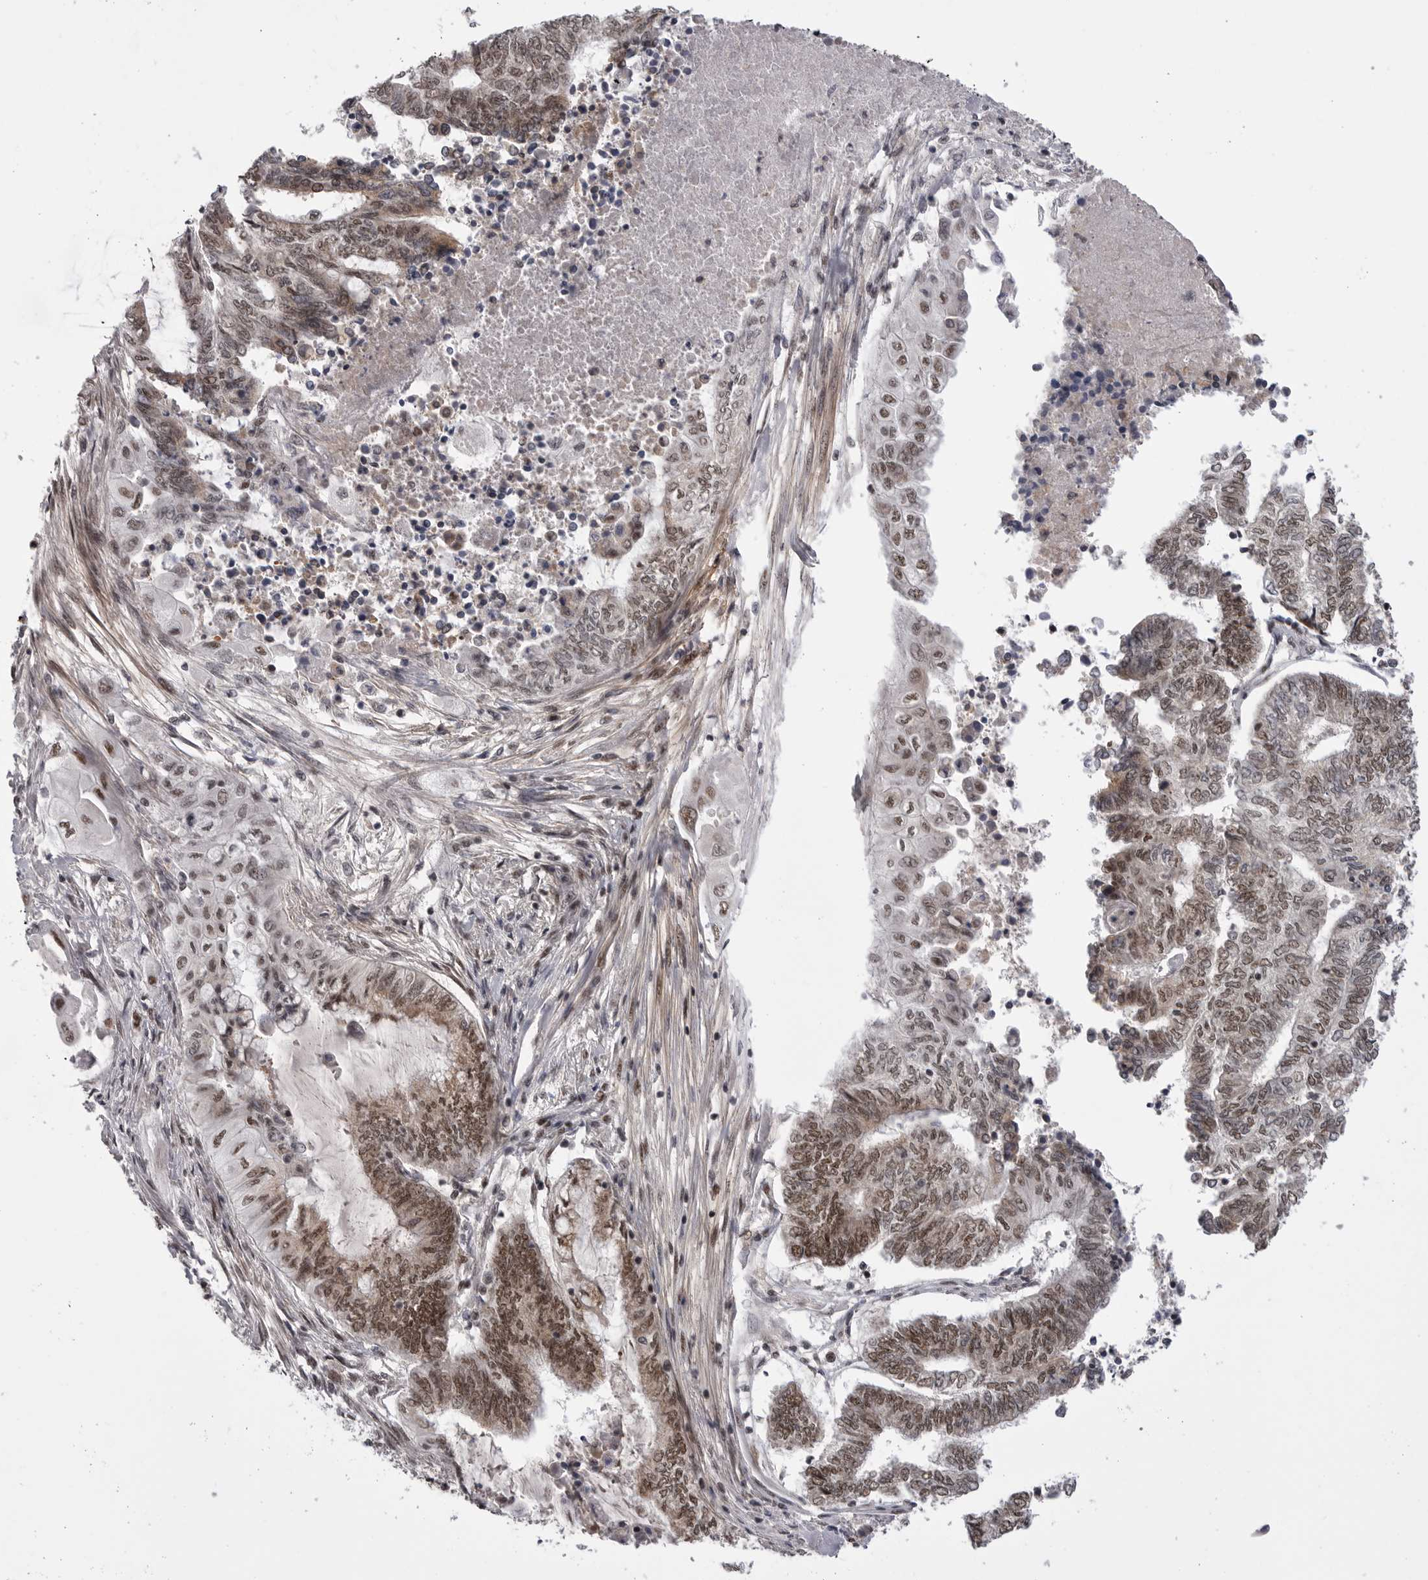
{"staining": {"intensity": "moderate", "quantity": ">75%", "location": "nuclear"}, "tissue": "endometrial cancer", "cell_type": "Tumor cells", "image_type": "cancer", "snomed": [{"axis": "morphology", "description": "Adenocarcinoma, NOS"}, {"axis": "topography", "description": "Uterus"}, {"axis": "topography", "description": "Endometrium"}], "caption": "This is an image of immunohistochemistry staining of adenocarcinoma (endometrial), which shows moderate positivity in the nuclear of tumor cells.", "gene": "PPP1R8", "patient": {"sex": "female", "age": 70}}